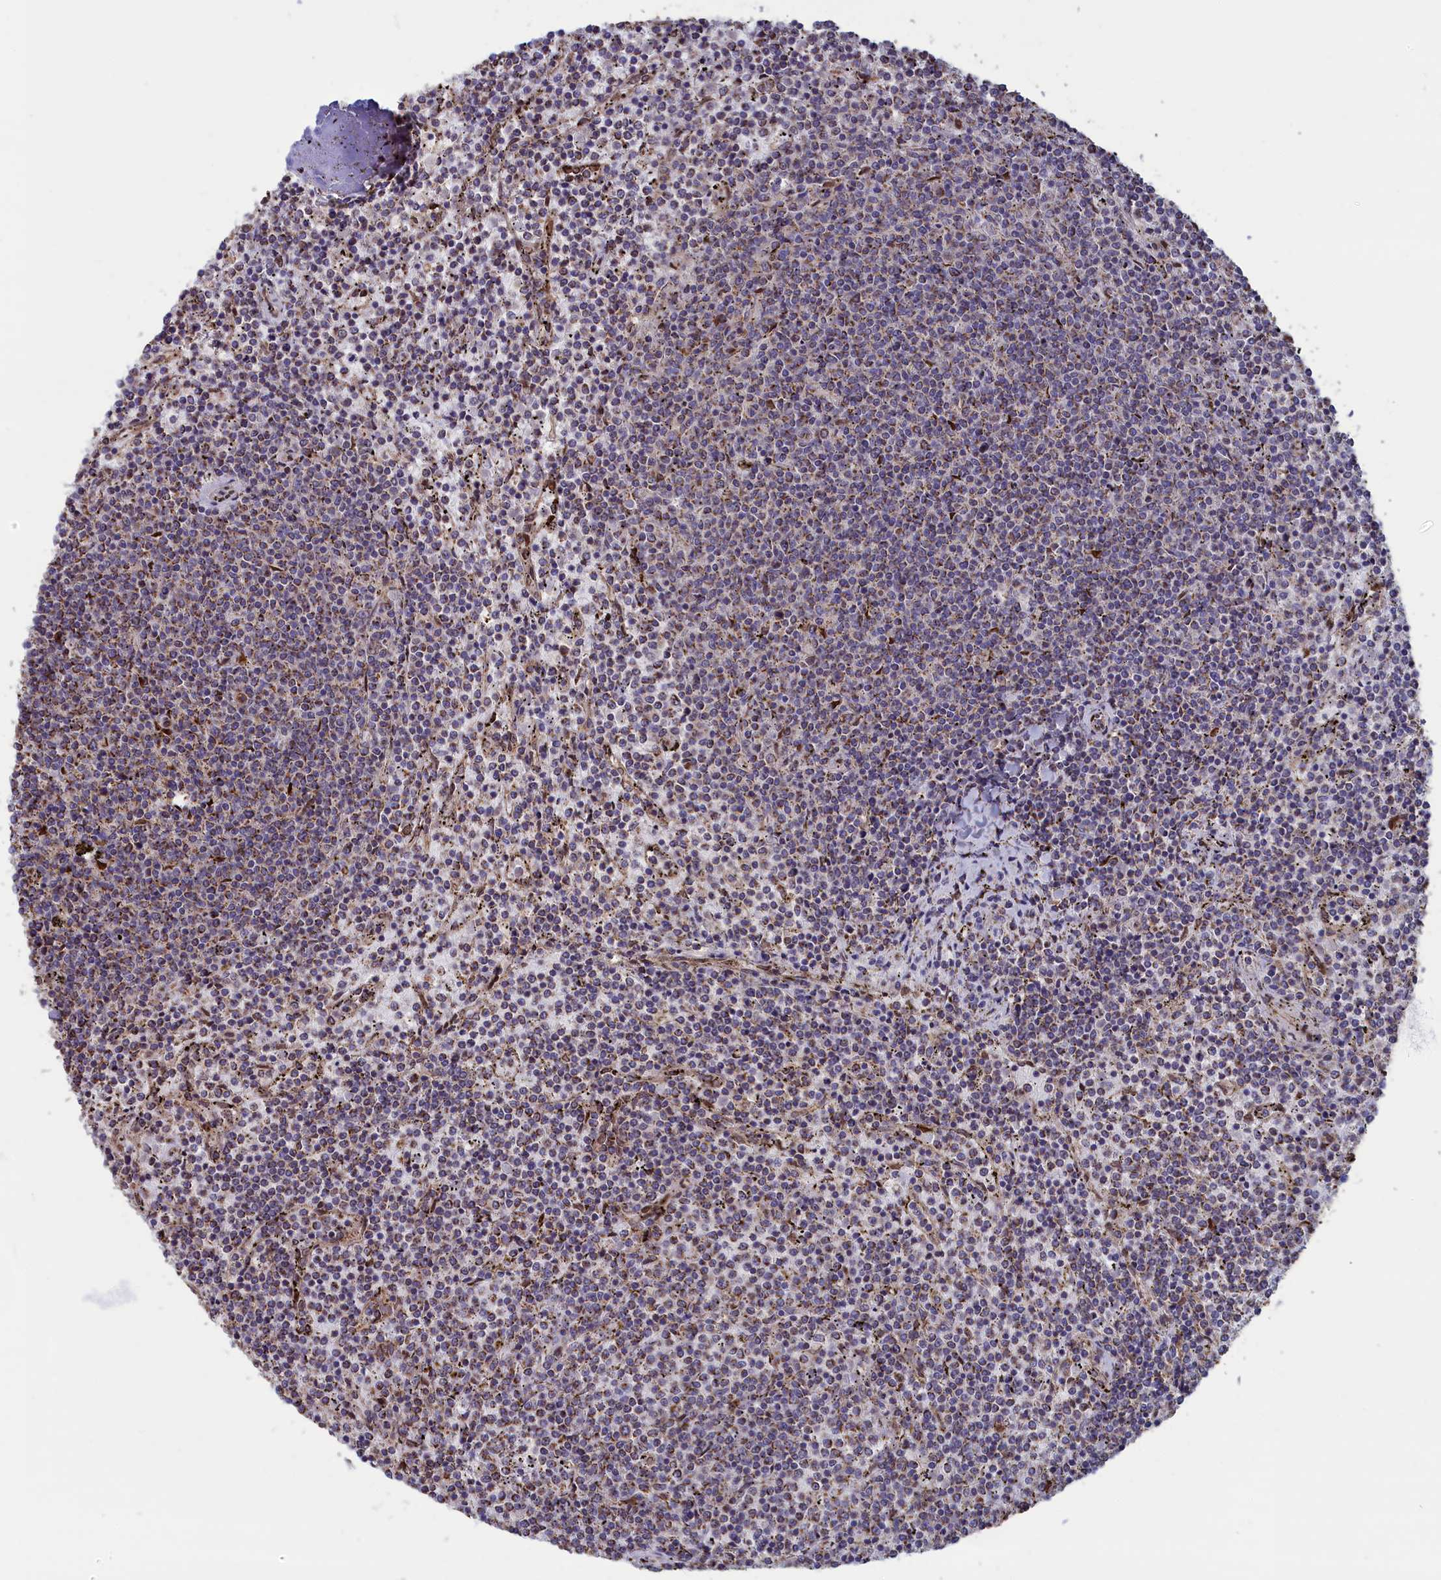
{"staining": {"intensity": "weak", "quantity": "<25%", "location": "cytoplasmic/membranous"}, "tissue": "lymphoma", "cell_type": "Tumor cells", "image_type": "cancer", "snomed": [{"axis": "morphology", "description": "Malignant lymphoma, non-Hodgkin's type, Low grade"}, {"axis": "topography", "description": "Spleen"}], "caption": "Tumor cells are negative for brown protein staining in malignant lymphoma, non-Hodgkin's type (low-grade).", "gene": "ZNF816", "patient": {"sex": "female", "age": 50}}